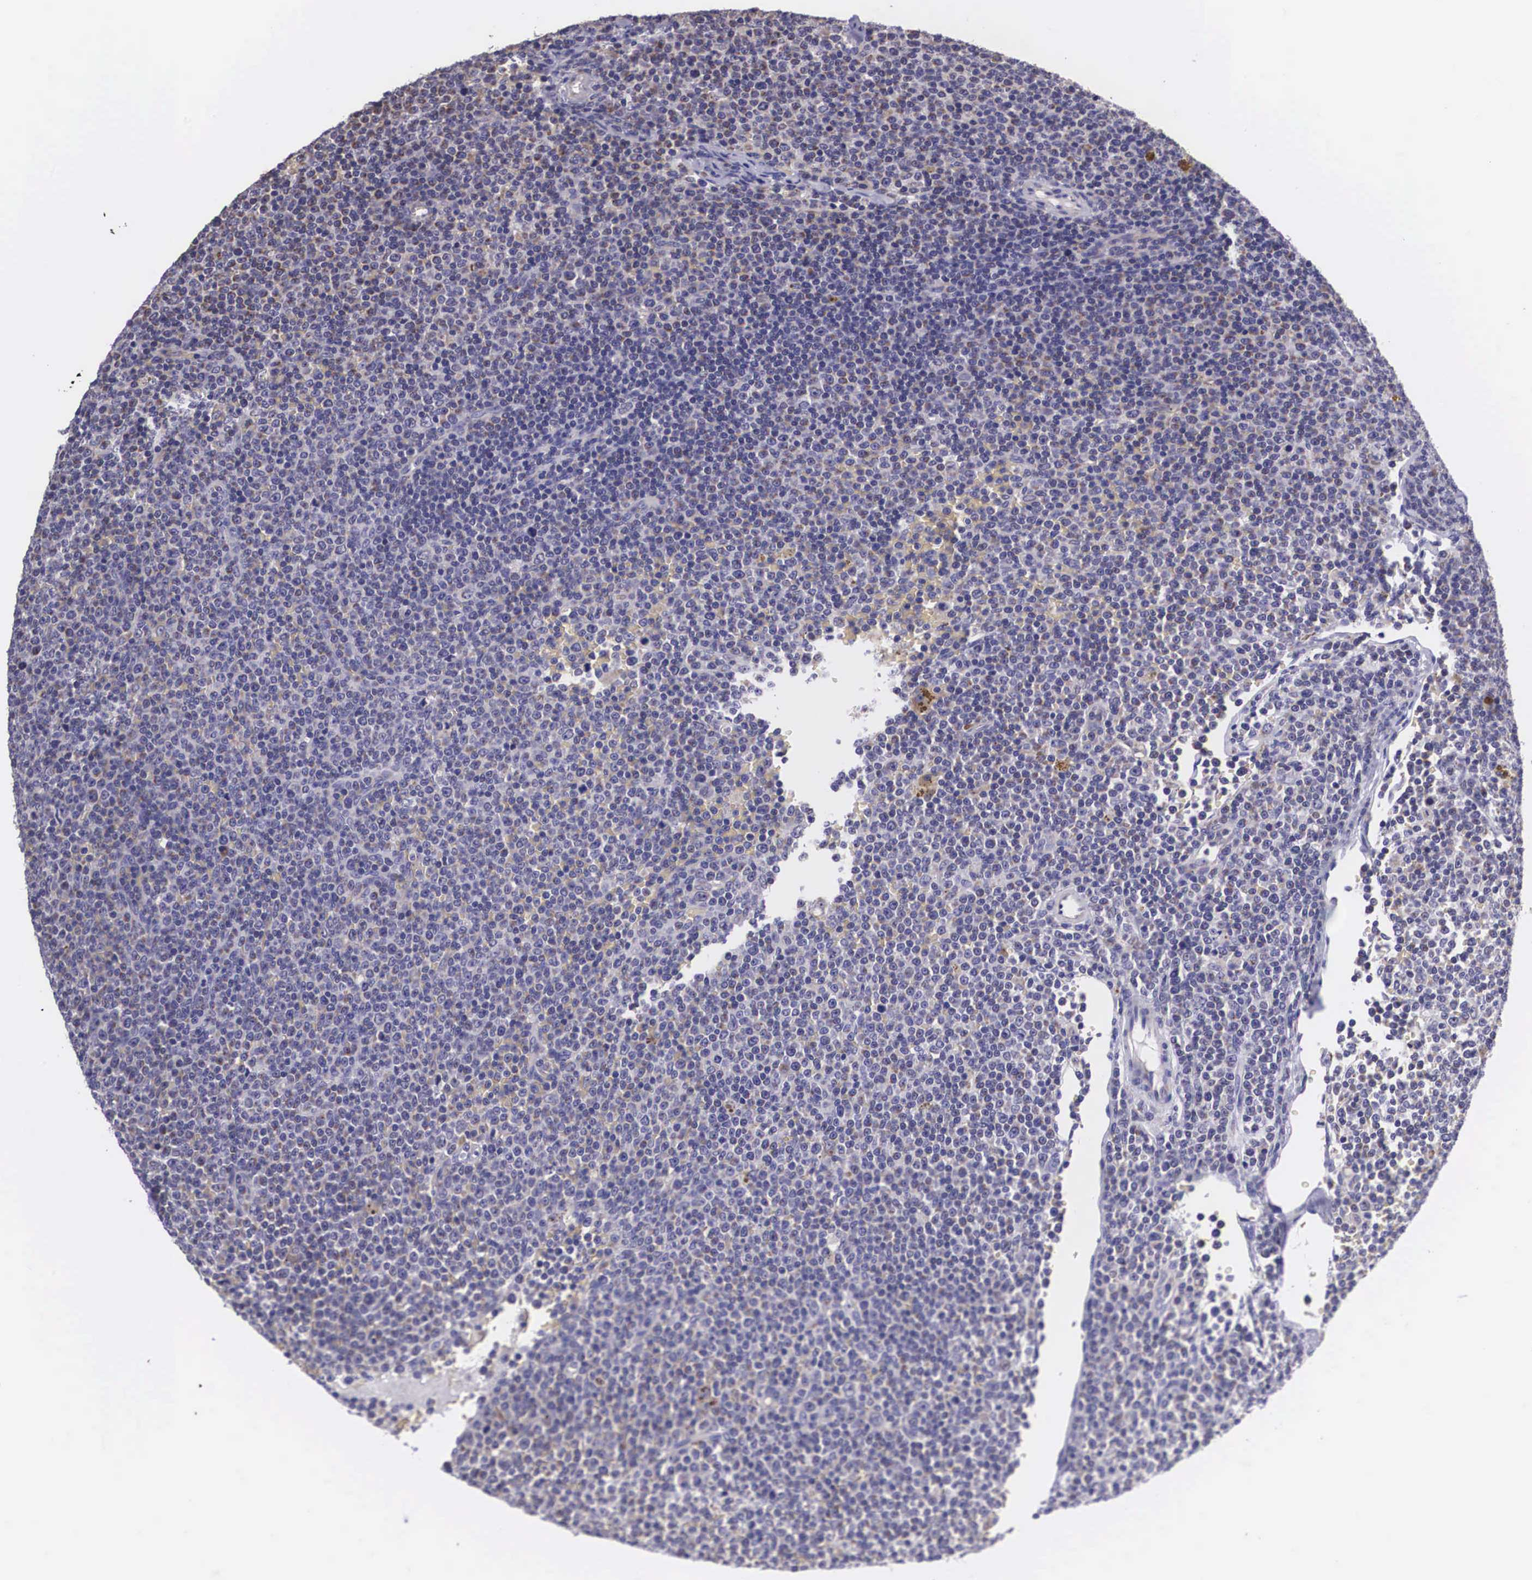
{"staining": {"intensity": "negative", "quantity": "none", "location": "none"}, "tissue": "lymphoma", "cell_type": "Tumor cells", "image_type": "cancer", "snomed": [{"axis": "morphology", "description": "Malignant lymphoma, non-Hodgkin's type, Low grade"}, {"axis": "topography", "description": "Lymph node"}], "caption": "Tumor cells are negative for brown protein staining in lymphoma.", "gene": "ARG2", "patient": {"sex": "male", "age": 50}}